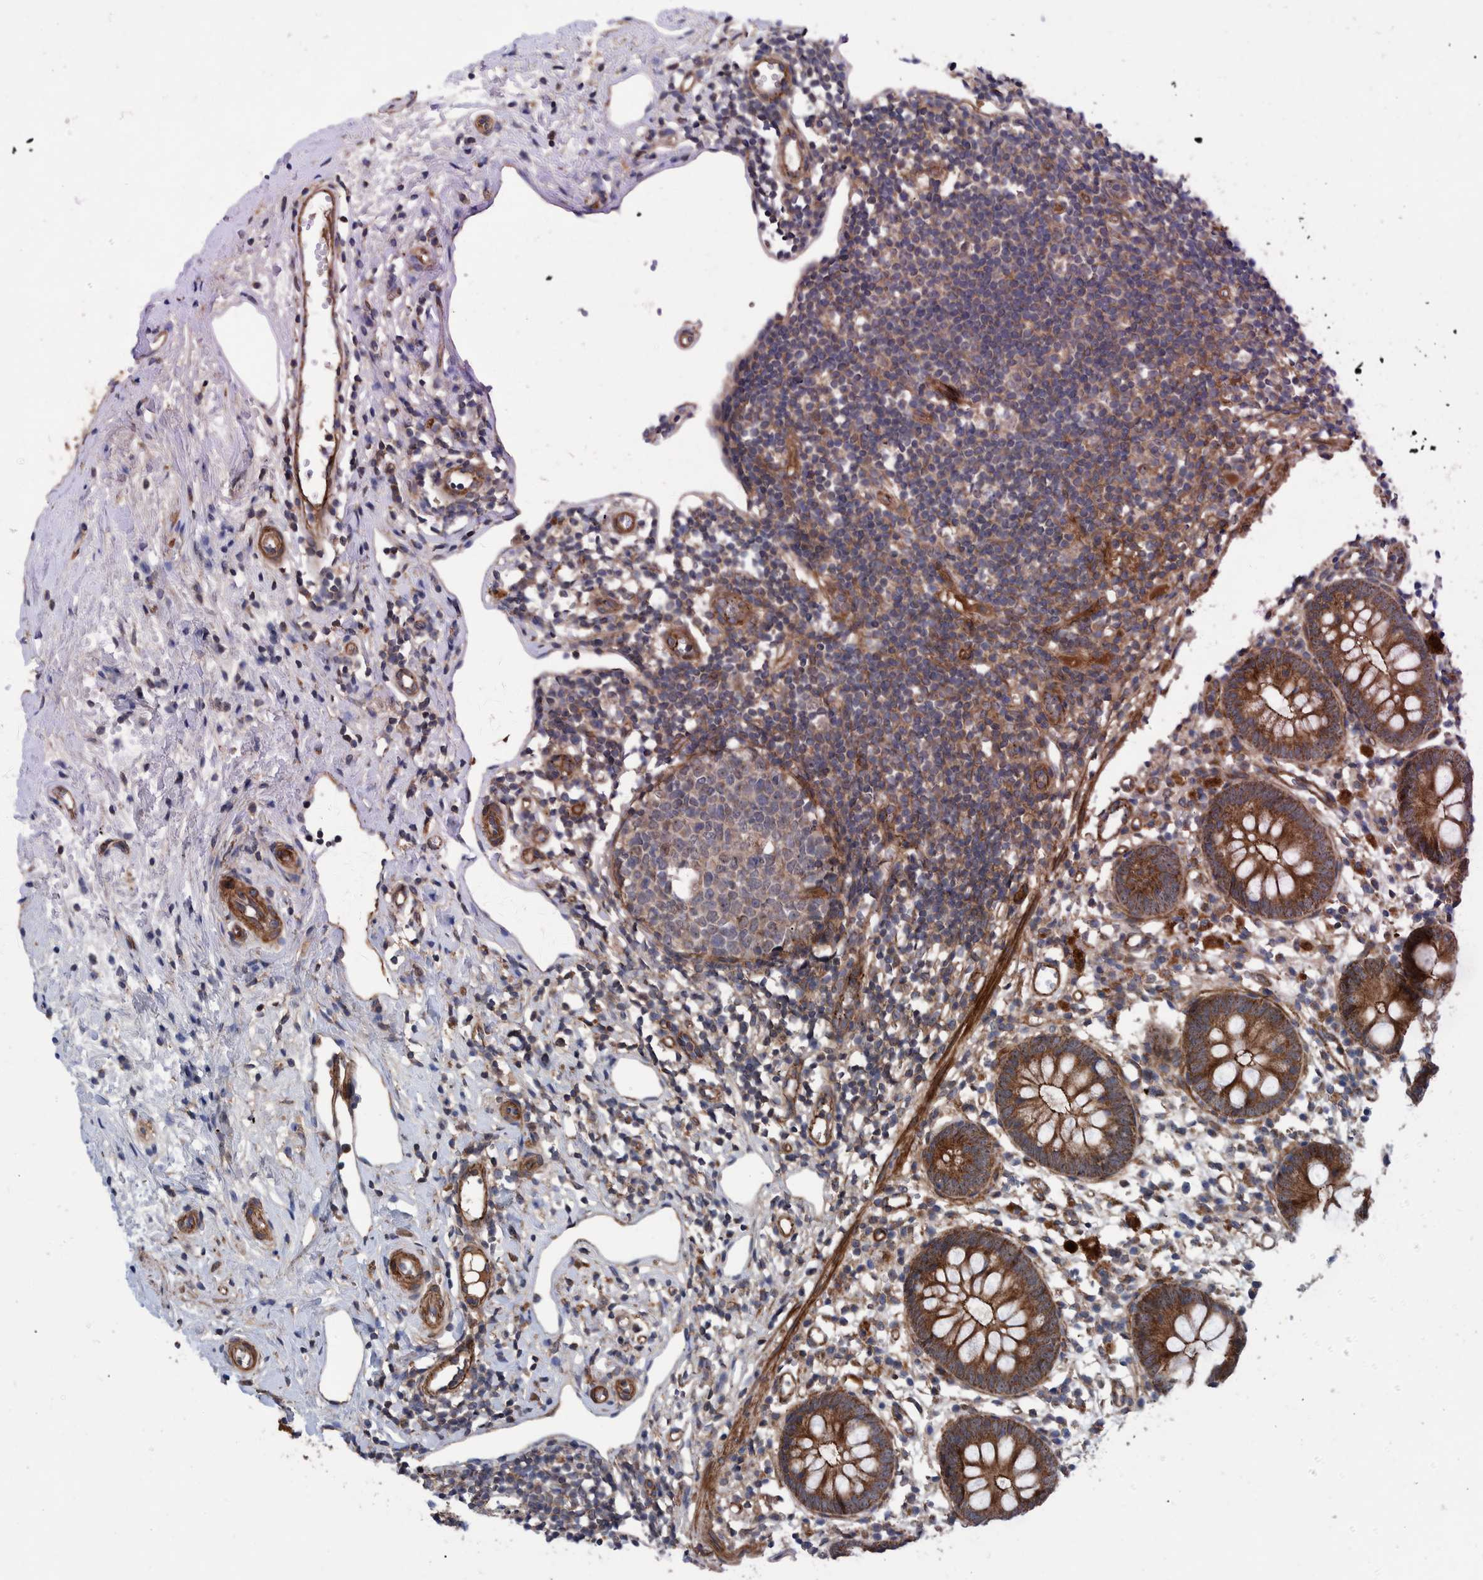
{"staining": {"intensity": "strong", "quantity": ">75%", "location": "cytoplasmic/membranous"}, "tissue": "appendix", "cell_type": "Glandular cells", "image_type": "normal", "snomed": [{"axis": "morphology", "description": "Normal tissue, NOS"}, {"axis": "topography", "description": "Appendix"}], "caption": "High-magnification brightfield microscopy of normal appendix stained with DAB (brown) and counterstained with hematoxylin (blue). glandular cells exhibit strong cytoplasmic/membranous expression is identified in approximately>75% of cells.", "gene": "ENSG00000262660", "patient": {"sex": "female", "age": 20}}